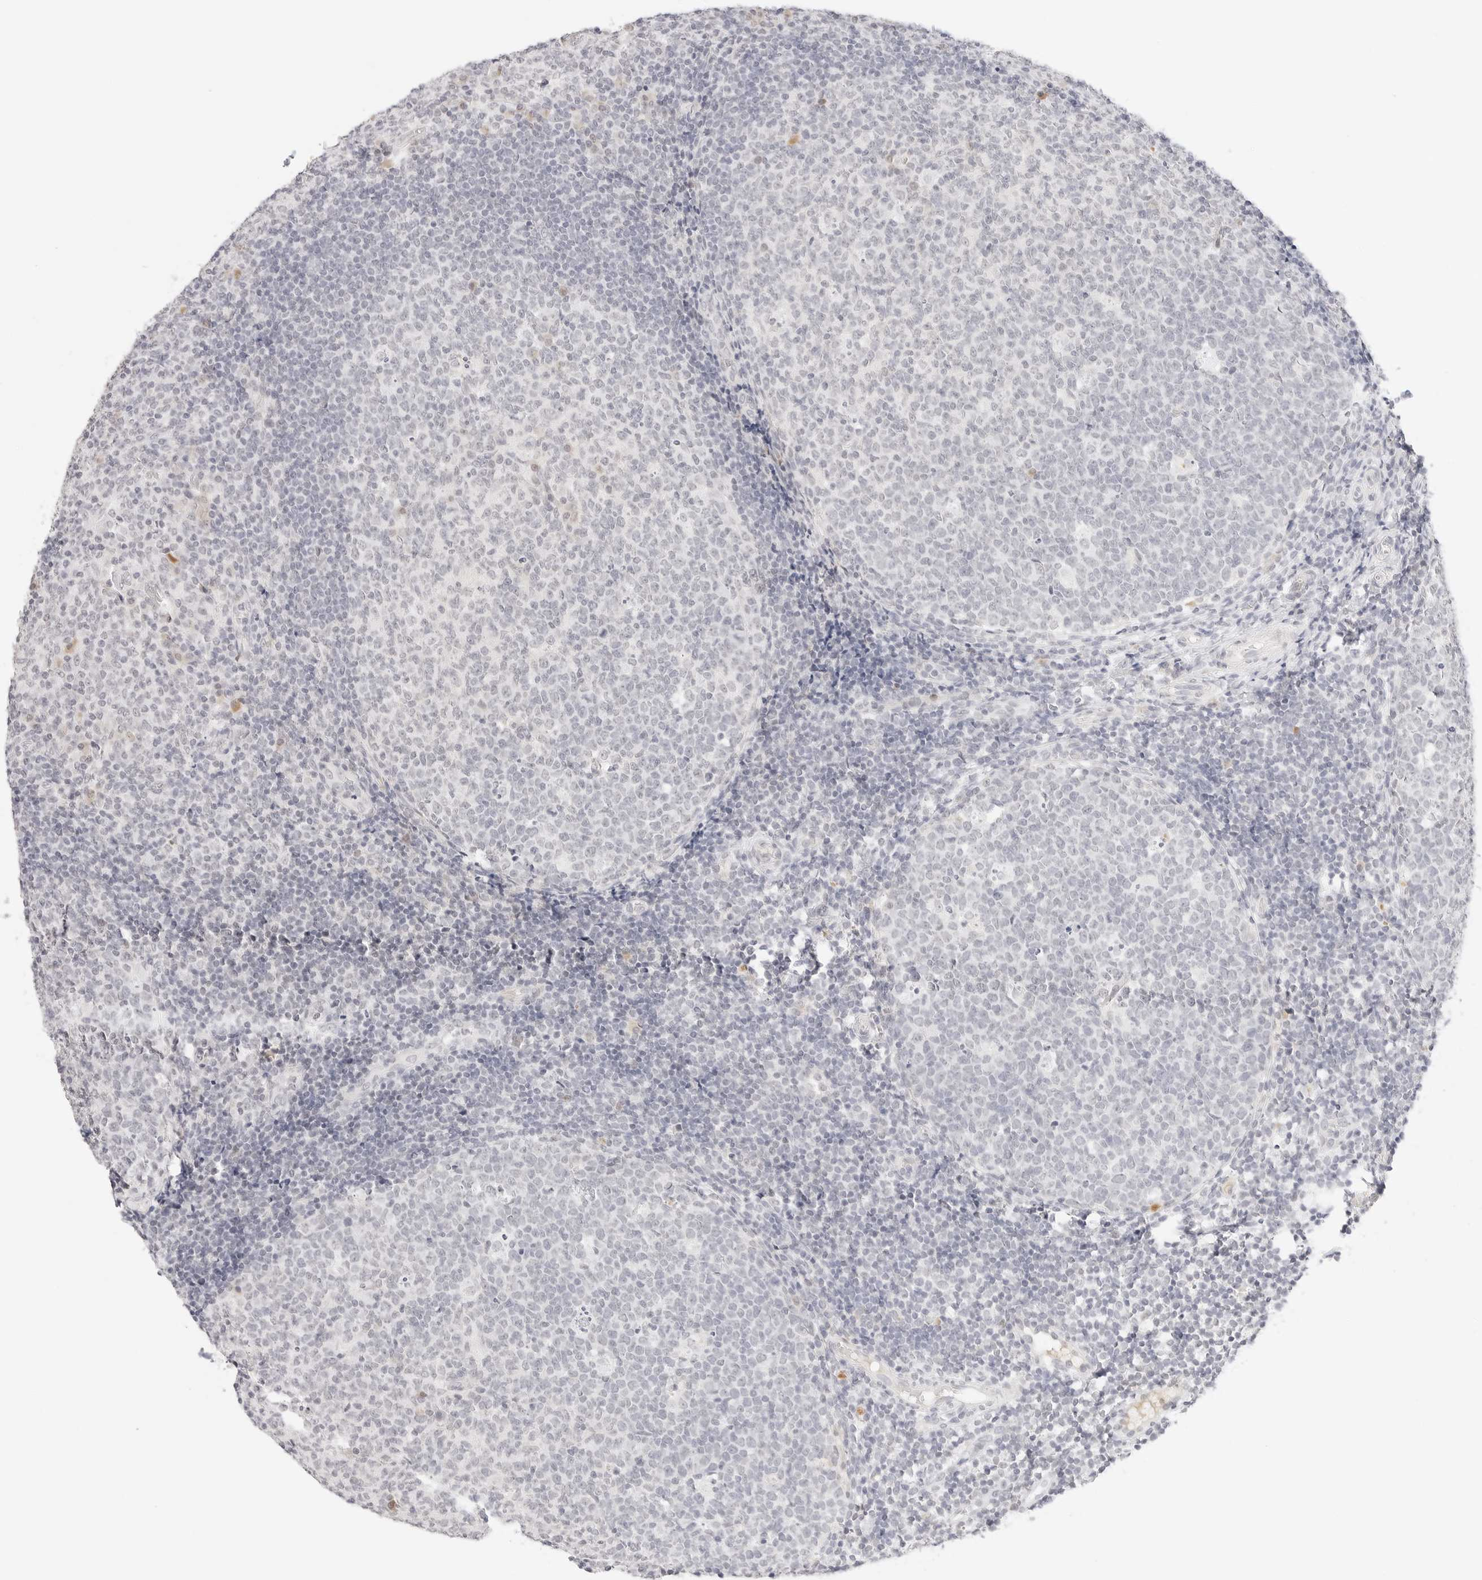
{"staining": {"intensity": "negative", "quantity": "none", "location": "none"}, "tissue": "tonsil", "cell_type": "Germinal center cells", "image_type": "normal", "snomed": [{"axis": "morphology", "description": "Normal tissue, NOS"}, {"axis": "topography", "description": "Tonsil"}], "caption": "The micrograph reveals no significant expression in germinal center cells of tonsil.", "gene": "XKR4", "patient": {"sex": "female", "age": 19}}